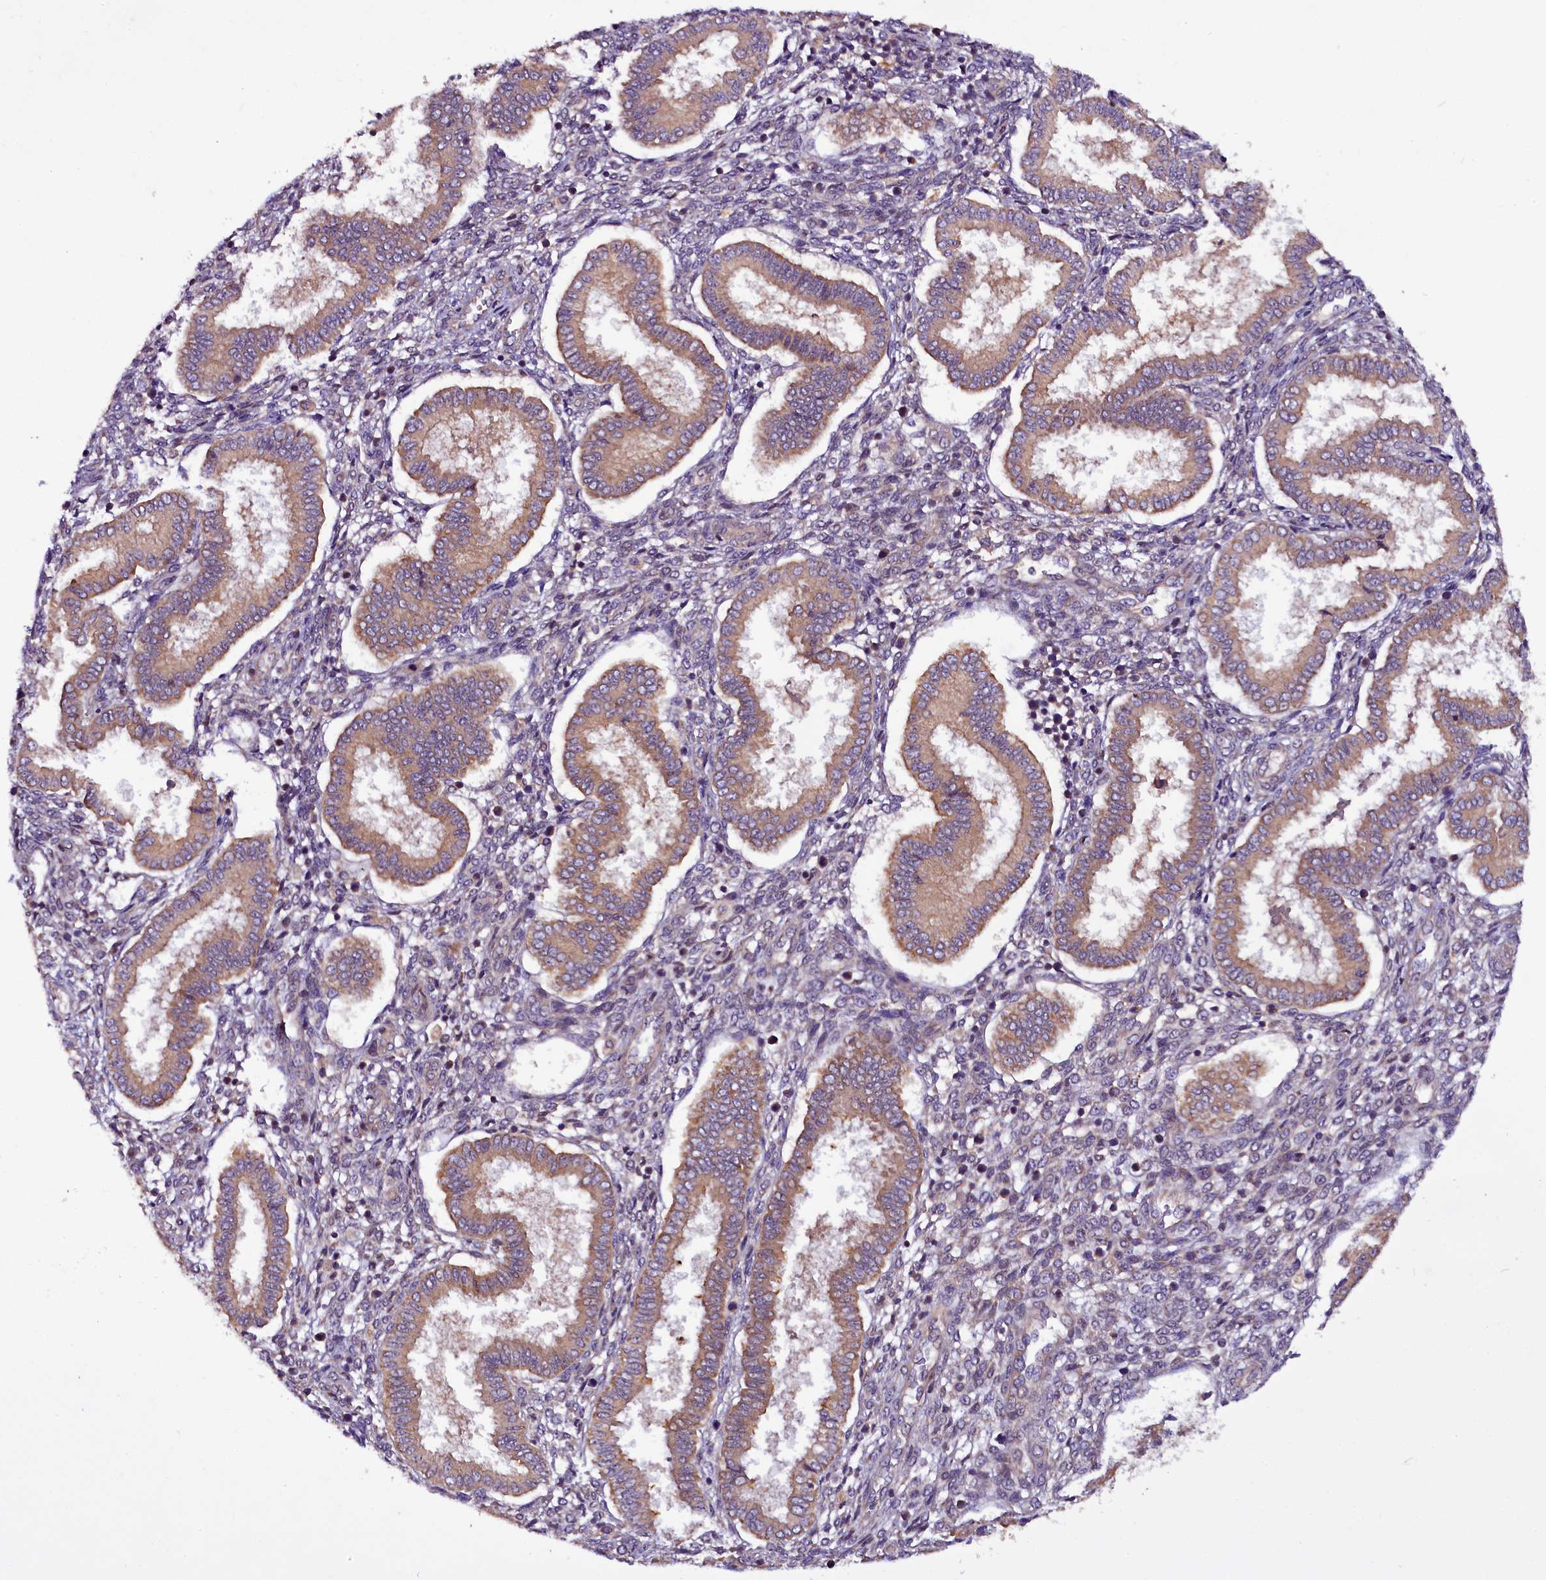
{"staining": {"intensity": "weak", "quantity": "<25%", "location": "cytoplasmic/membranous"}, "tissue": "endometrium", "cell_type": "Cells in endometrial stroma", "image_type": "normal", "snomed": [{"axis": "morphology", "description": "Normal tissue, NOS"}, {"axis": "topography", "description": "Endometrium"}], "caption": "IHC histopathology image of unremarkable endometrium: endometrium stained with DAB (3,3'-diaminobenzidine) displays no significant protein staining in cells in endometrial stroma.", "gene": "RPUSD2", "patient": {"sex": "female", "age": 24}}